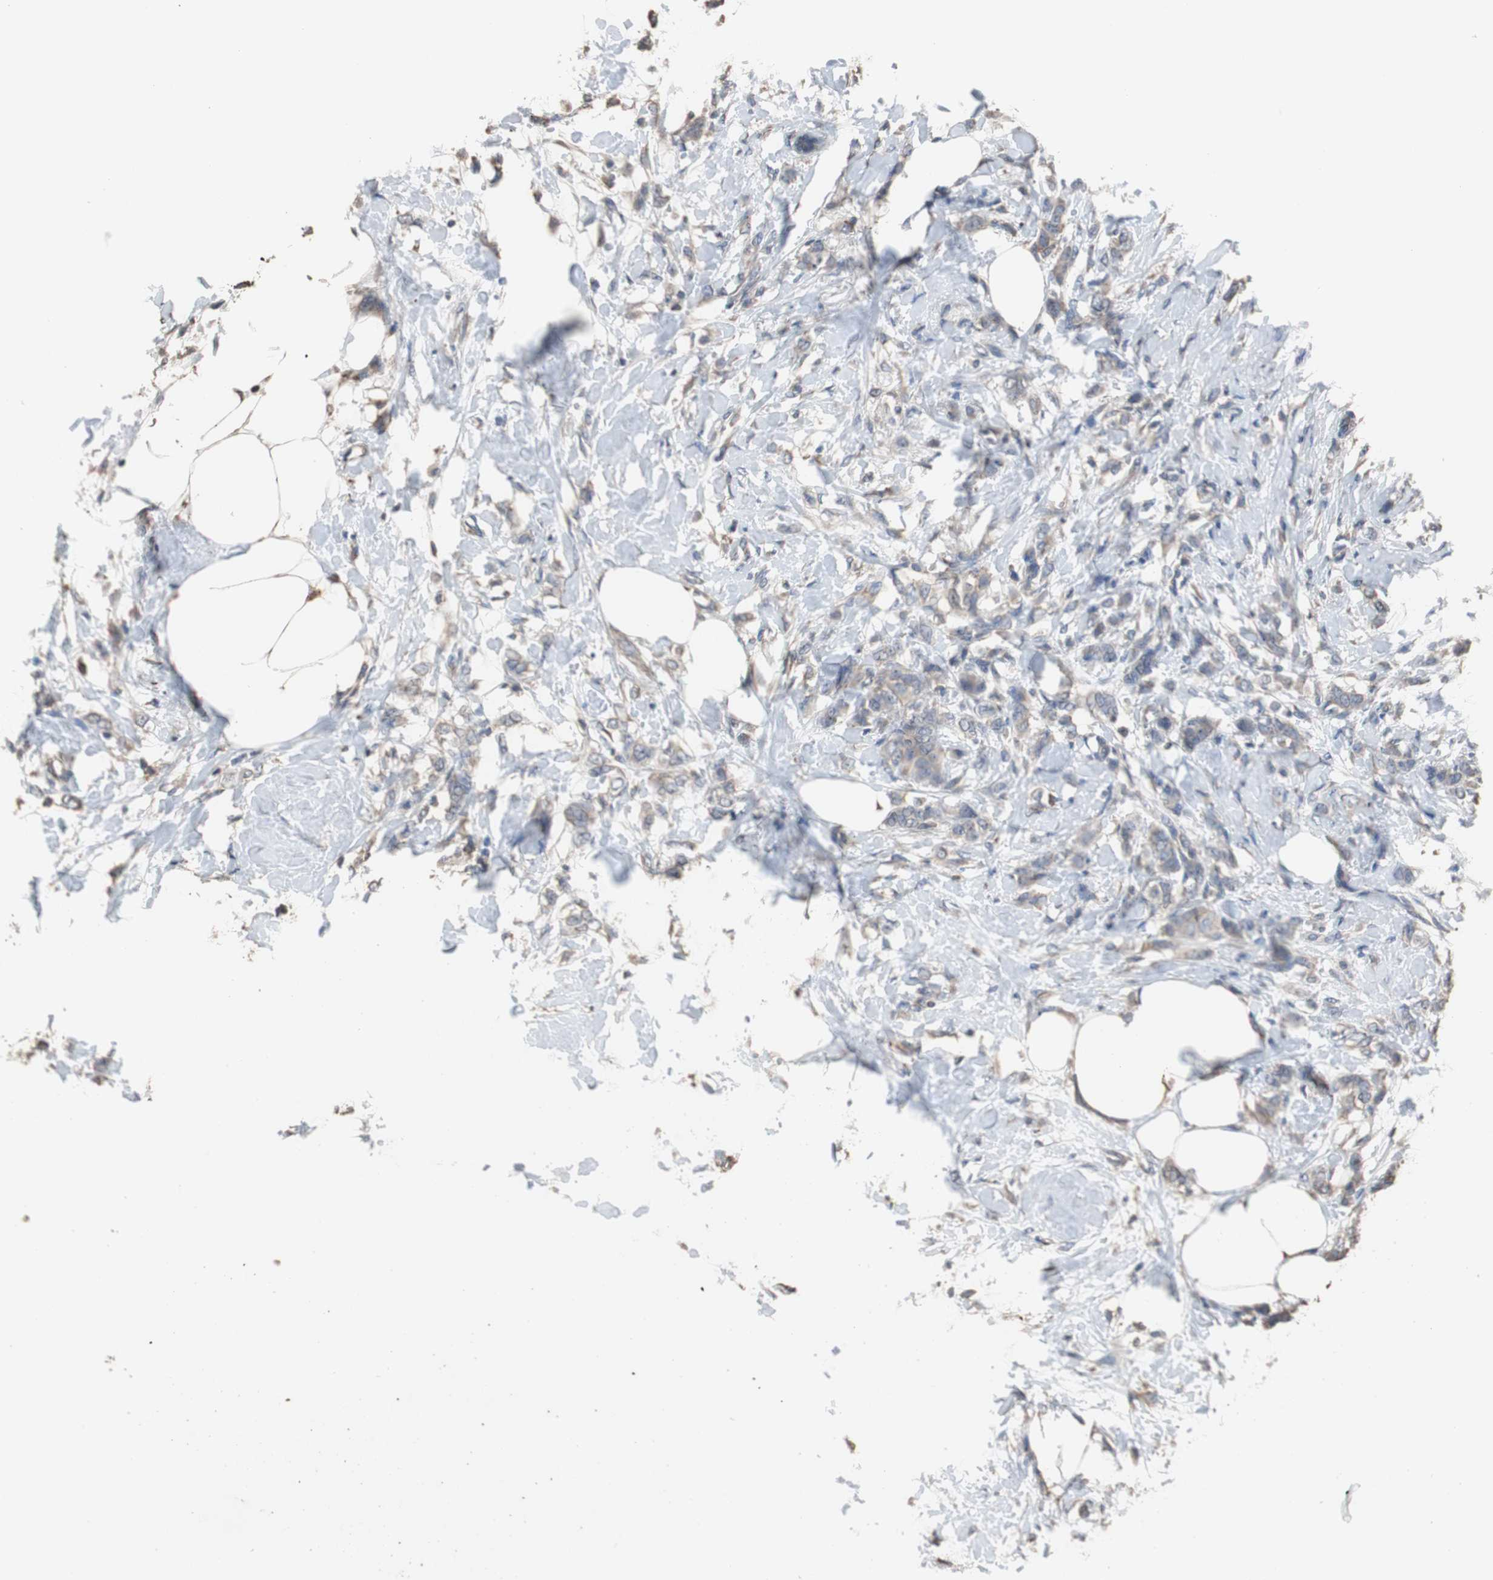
{"staining": {"intensity": "weak", "quantity": "25%-75%", "location": "cytoplasmic/membranous"}, "tissue": "breast cancer", "cell_type": "Tumor cells", "image_type": "cancer", "snomed": [{"axis": "morphology", "description": "Lobular carcinoma, in situ"}, {"axis": "morphology", "description": "Lobular carcinoma"}, {"axis": "topography", "description": "Breast"}], "caption": "An image of lobular carcinoma in situ (breast) stained for a protein shows weak cytoplasmic/membranous brown staining in tumor cells.", "gene": "SCIMP", "patient": {"sex": "female", "age": 41}}